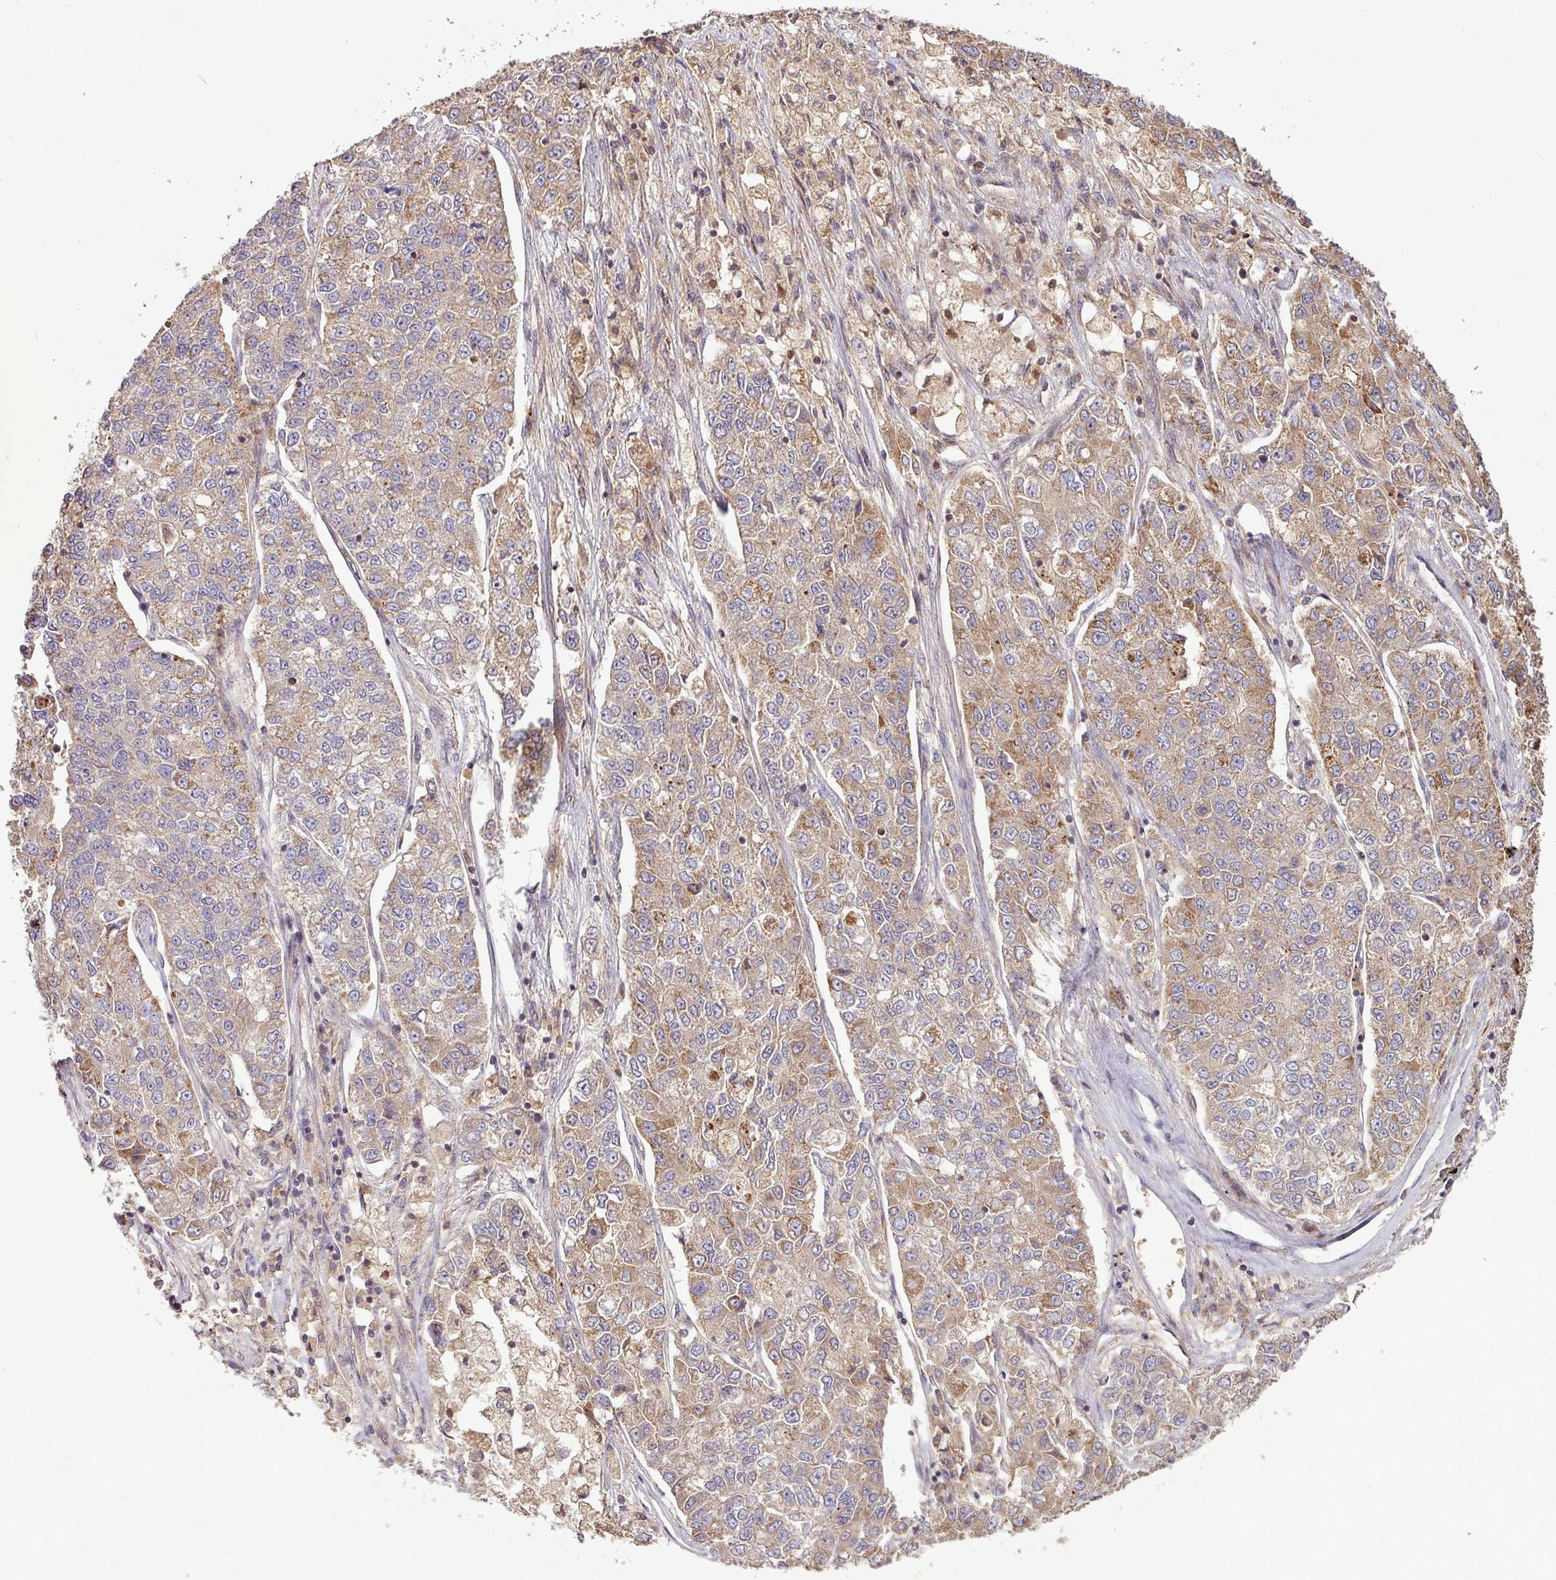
{"staining": {"intensity": "moderate", "quantity": ">75%", "location": "cytoplasmic/membranous"}, "tissue": "lung cancer", "cell_type": "Tumor cells", "image_type": "cancer", "snomed": [{"axis": "morphology", "description": "Adenocarcinoma, NOS"}, {"axis": "topography", "description": "Lung"}], "caption": "Brown immunohistochemical staining in human adenocarcinoma (lung) displays moderate cytoplasmic/membranous positivity in approximately >75% of tumor cells.", "gene": "YPEL3", "patient": {"sex": "male", "age": 49}}